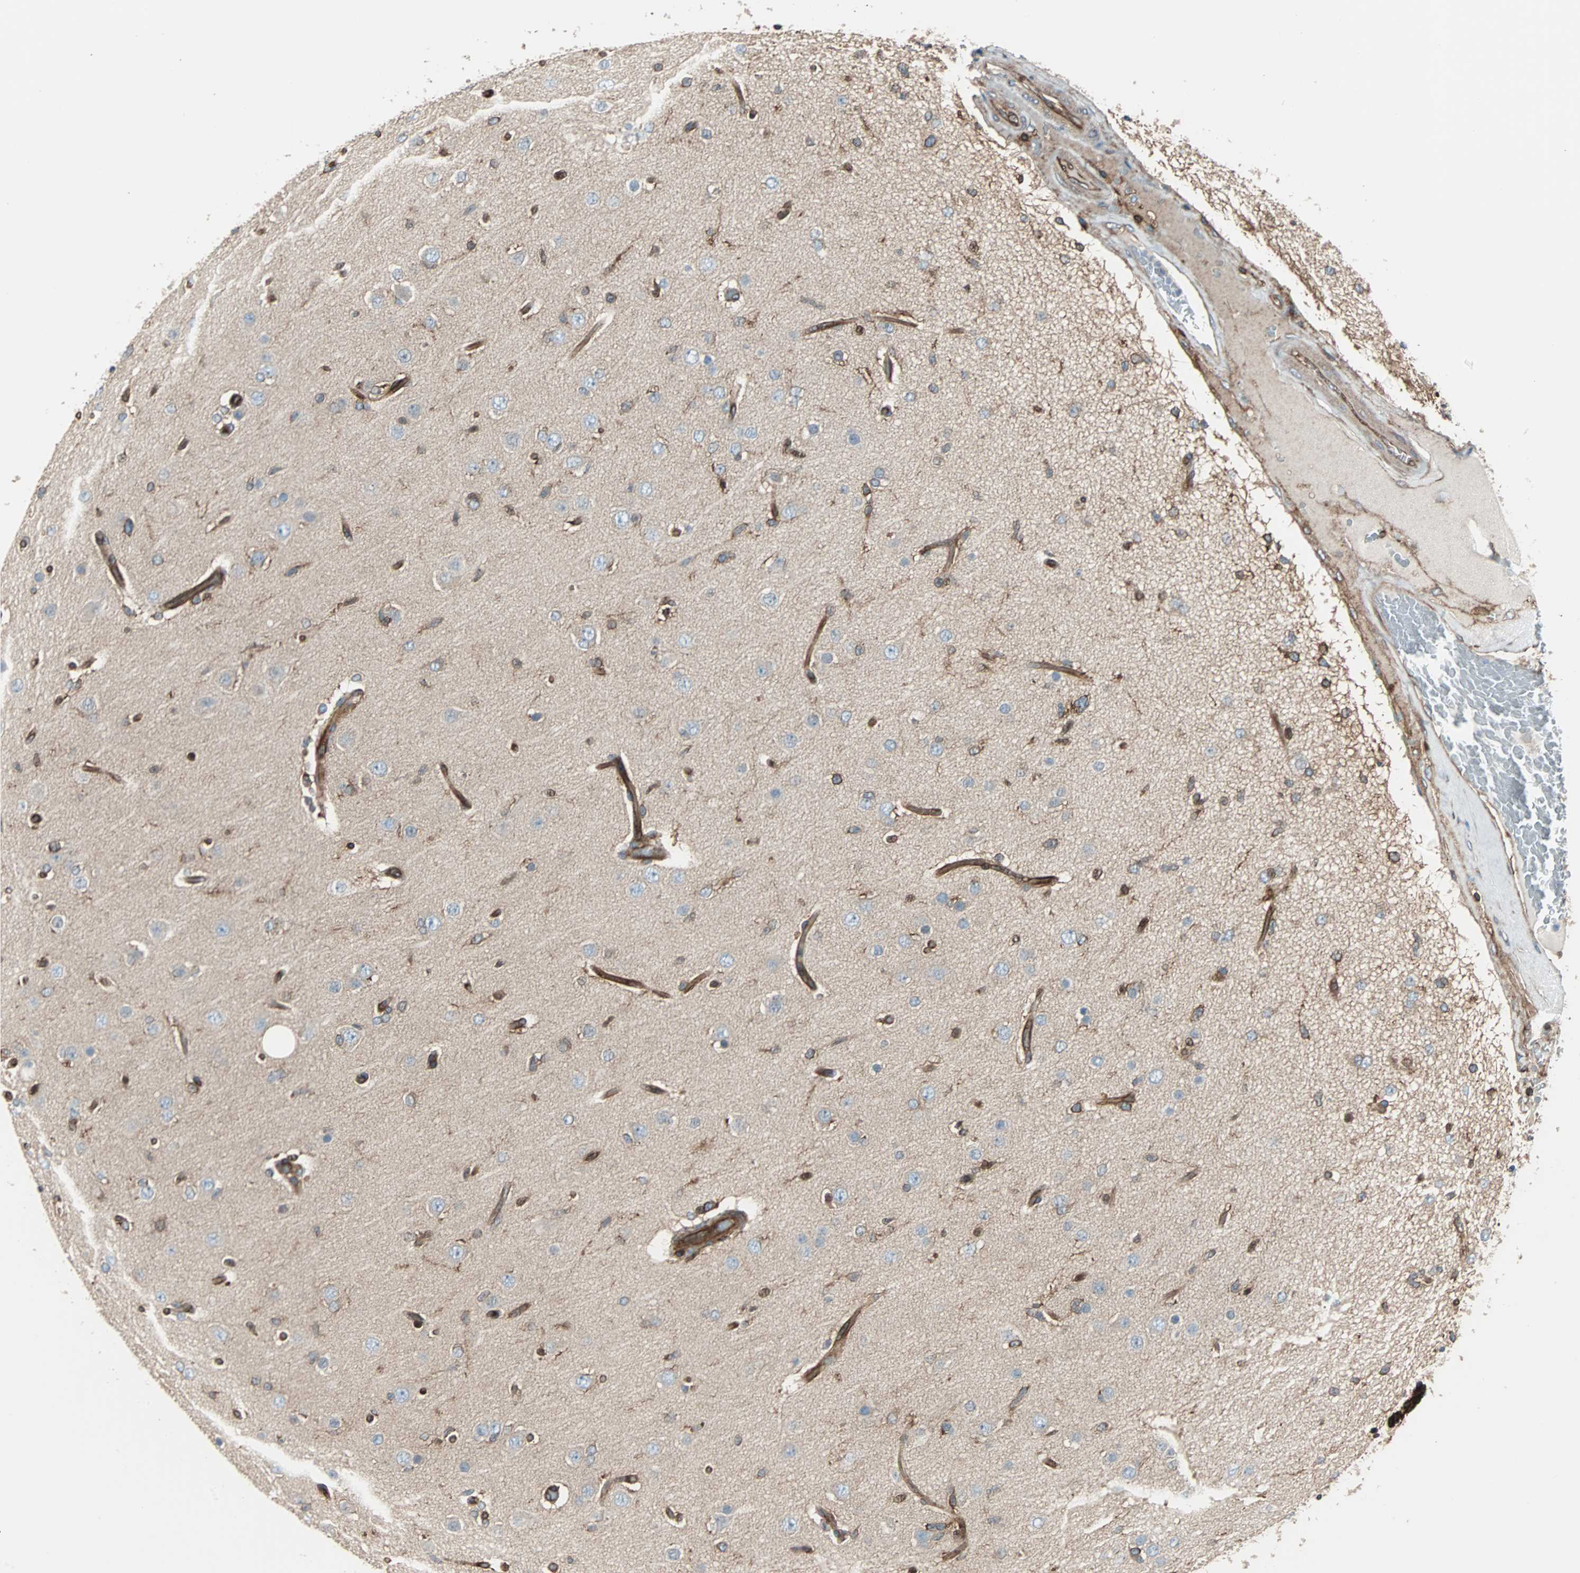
{"staining": {"intensity": "weak", "quantity": ">75%", "location": "cytoplasmic/membranous"}, "tissue": "glioma", "cell_type": "Tumor cells", "image_type": "cancer", "snomed": [{"axis": "morphology", "description": "Glioma, malignant, High grade"}, {"axis": "topography", "description": "Brain"}], "caption": "Protein analysis of malignant glioma (high-grade) tissue exhibits weak cytoplasmic/membranous staining in approximately >75% of tumor cells.", "gene": "RELA", "patient": {"sex": "male", "age": 33}}